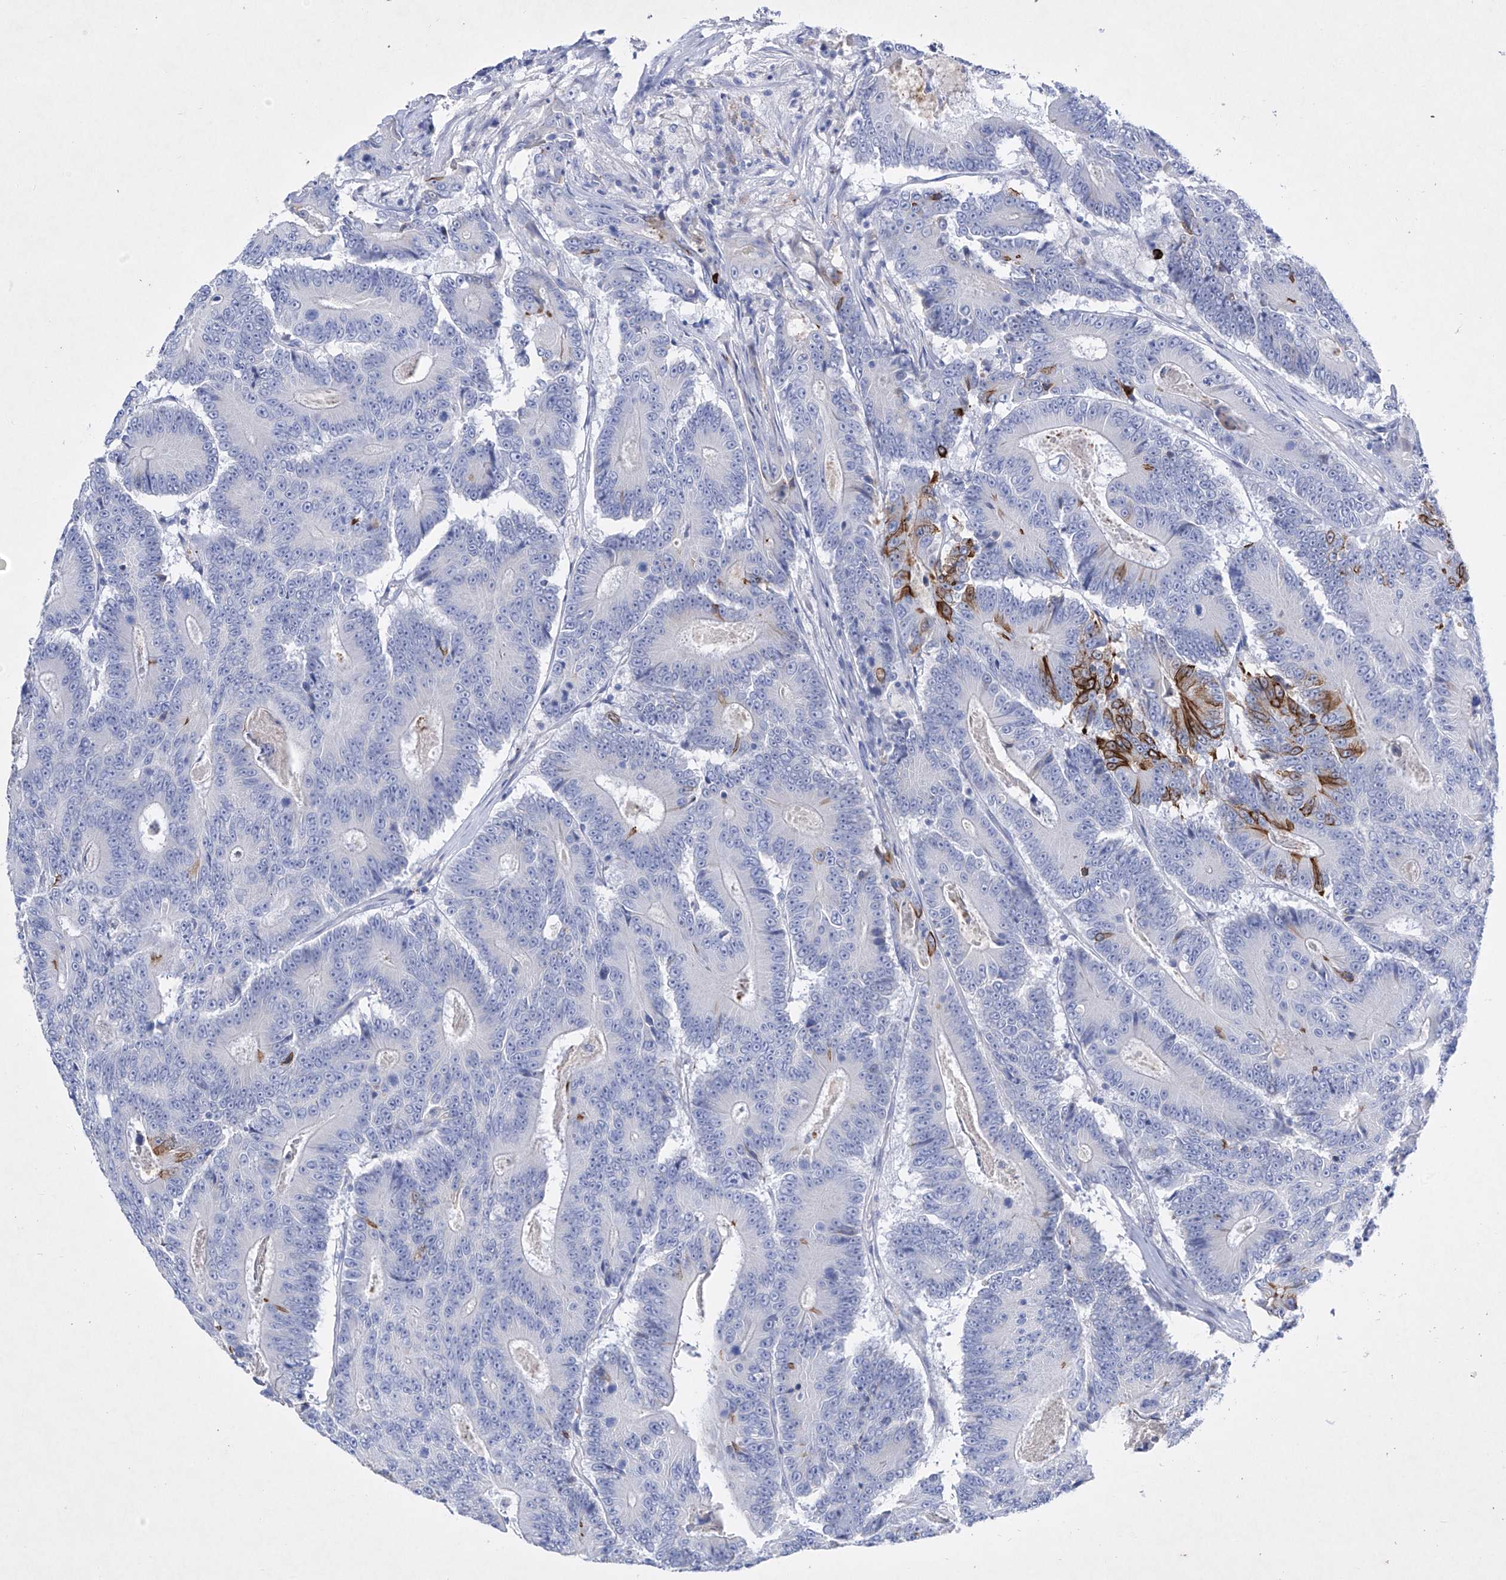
{"staining": {"intensity": "moderate", "quantity": "<25%", "location": "cytoplasmic/membranous"}, "tissue": "colorectal cancer", "cell_type": "Tumor cells", "image_type": "cancer", "snomed": [{"axis": "morphology", "description": "Adenocarcinoma, NOS"}, {"axis": "topography", "description": "Colon"}], "caption": "Moderate cytoplasmic/membranous expression for a protein is seen in approximately <25% of tumor cells of adenocarcinoma (colorectal) using immunohistochemistry.", "gene": "TM7SF2", "patient": {"sex": "male", "age": 83}}